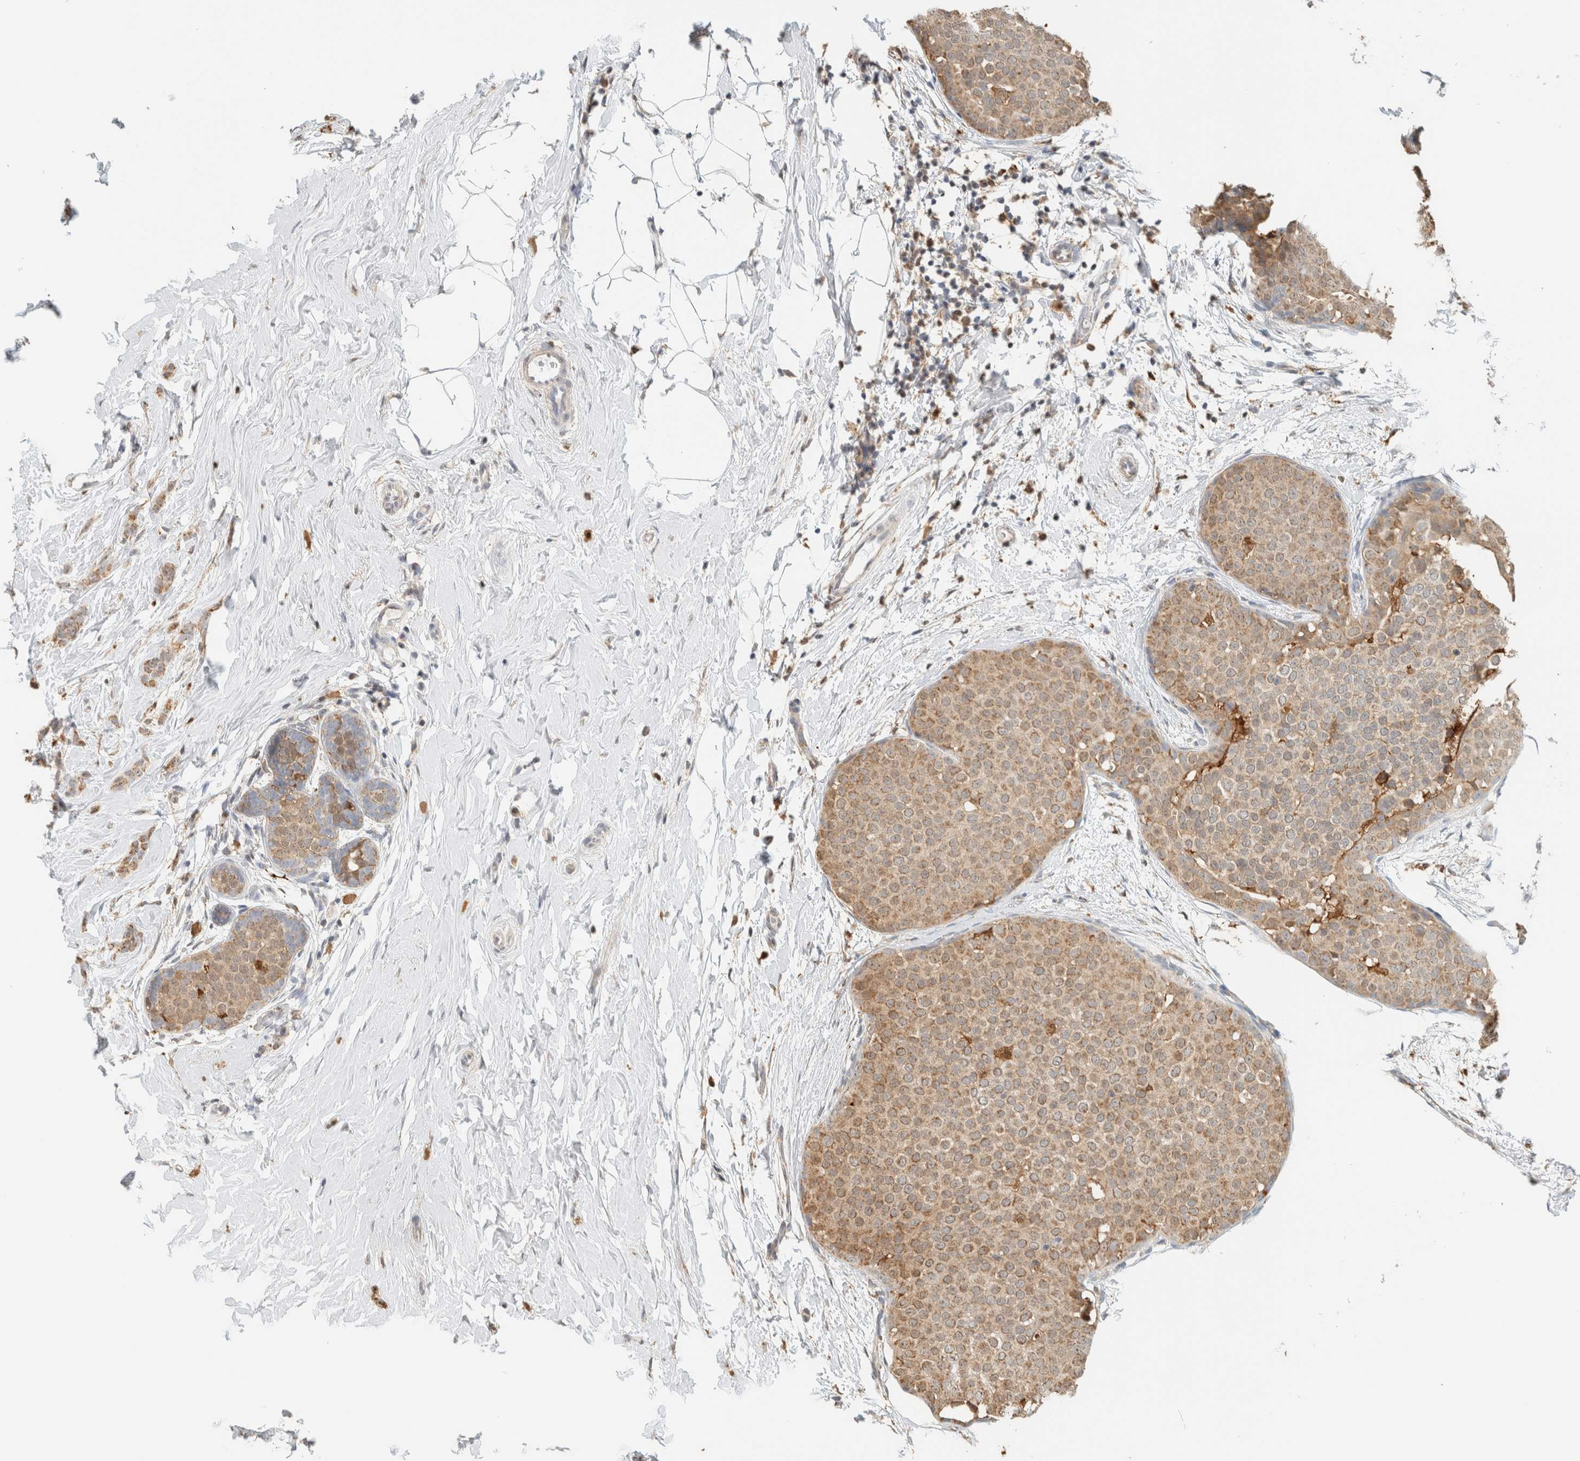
{"staining": {"intensity": "moderate", "quantity": ">75%", "location": "cytoplasmic/membranous"}, "tissue": "breast cancer", "cell_type": "Tumor cells", "image_type": "cancer", "snomed": [{"axis": "morphology", "description": "Lobular carcinoma, in situ"}, {"axis": "morphology", "description": "Lobular carcinoma"}, {"axis": "topography", "description": "Breast"}], "caption": "Tumor cells demonstrate moderate cytoplasmic/membranous staining in approximately >75% of cells in lobular carcinoma (breast).", "gene": "CAPG", "patient": {"sex": "female", "age": 41}}